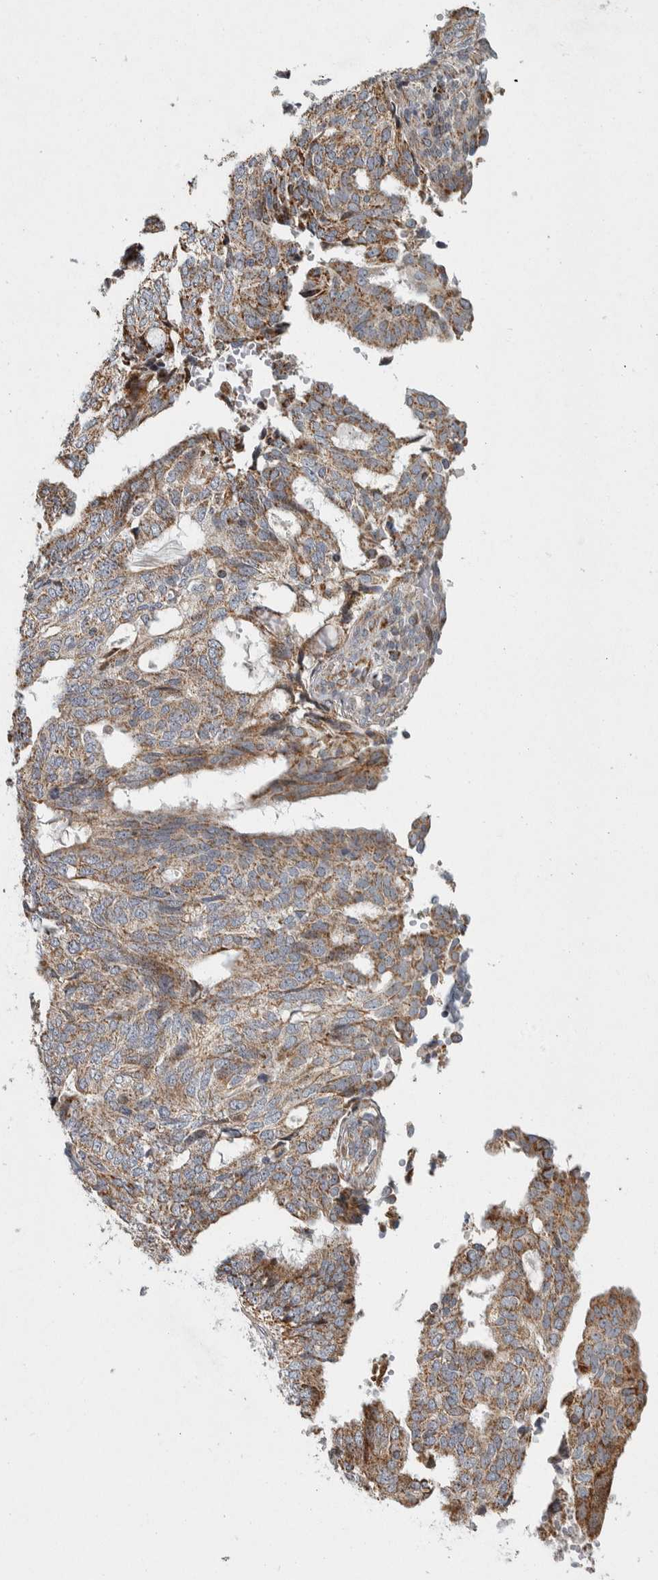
{"staining": {"intensity": "moderate", "quantity": ">75%", "location": "cytoplasmic/membranous"}, "tissue": "endometrial cancer", "cell_type": "Tumor cells", "image_type": "cancer", "snomed": [{"axis": "morphology", "description": "Adenocarcinoma, NOS"}, {"axis": "topography", "description": "Endometrium"}], "caption": "An immunohistochemistry image of neoplastic tissue is shown. Protein staining in brown highlights moderate cytoplasmic/membranous positivity in endometrial cancer (adenocarcinoma) within tumor cells.", "gene": "AFP", "patient": {"sex": "female", "age": 58}}